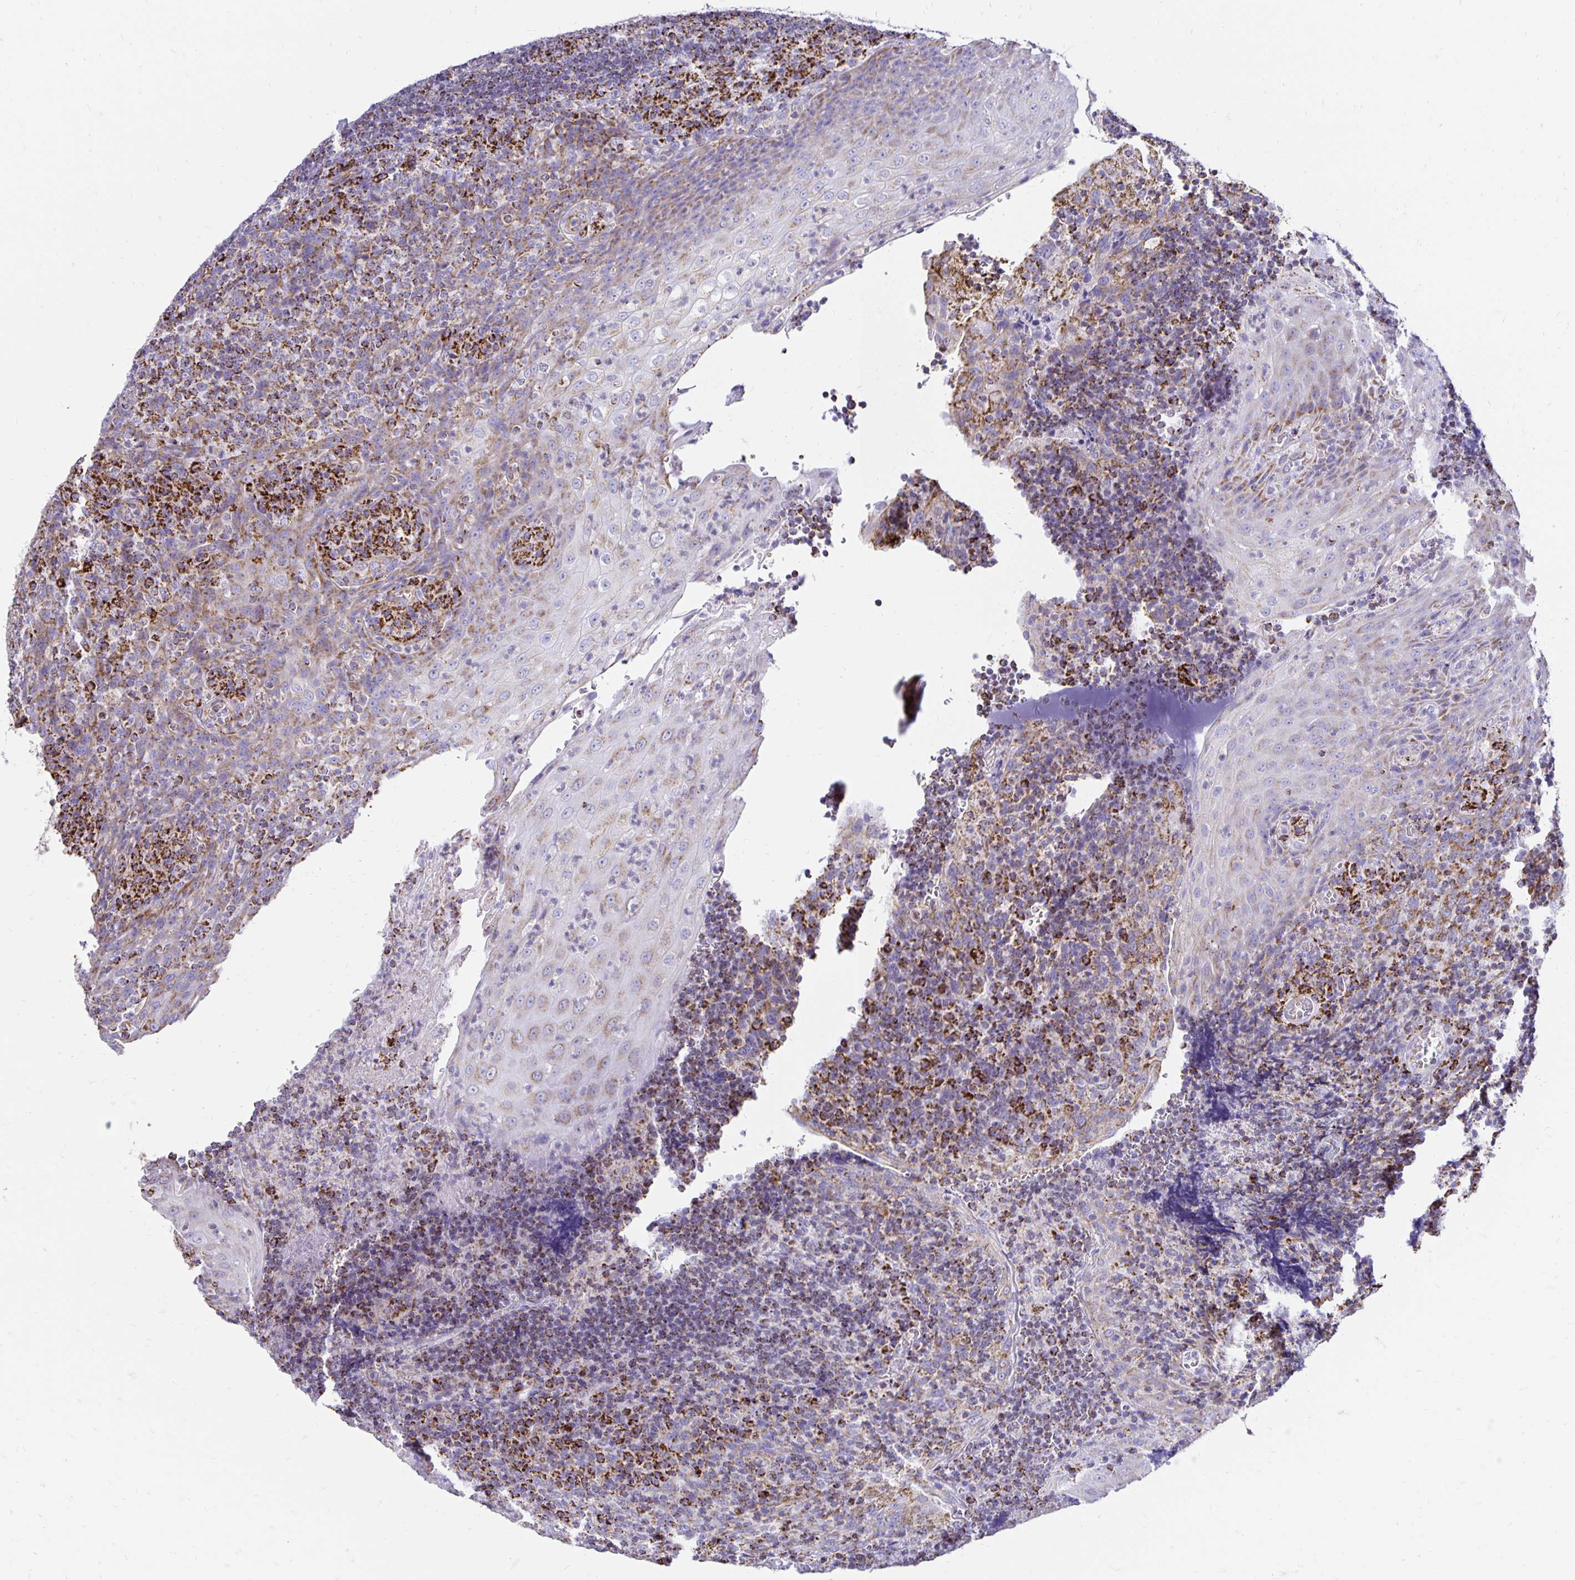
{"staining": {"intensity": "strong", "quantity": "<25%", "location": "cytoplasmic/membranous"}, "tissue": "tonsil", "cell_type": "Non-germinal center cells", "image_type": "normal", "snomed": [{"axis": "morphology", "description": "Normal tissue, NOS"}, {"axis": "topography", "description": "Tonsil"}], "caption": "Protein staining displays strong cytoplasmic/membranous expression in about <25% of non-germinal center cells in benign tonsil. (DAB = brown stain, brightfield microscopy at high magnification).", "gene": "PLAAT2", "patient": {"sex": "male", "age": 17}}